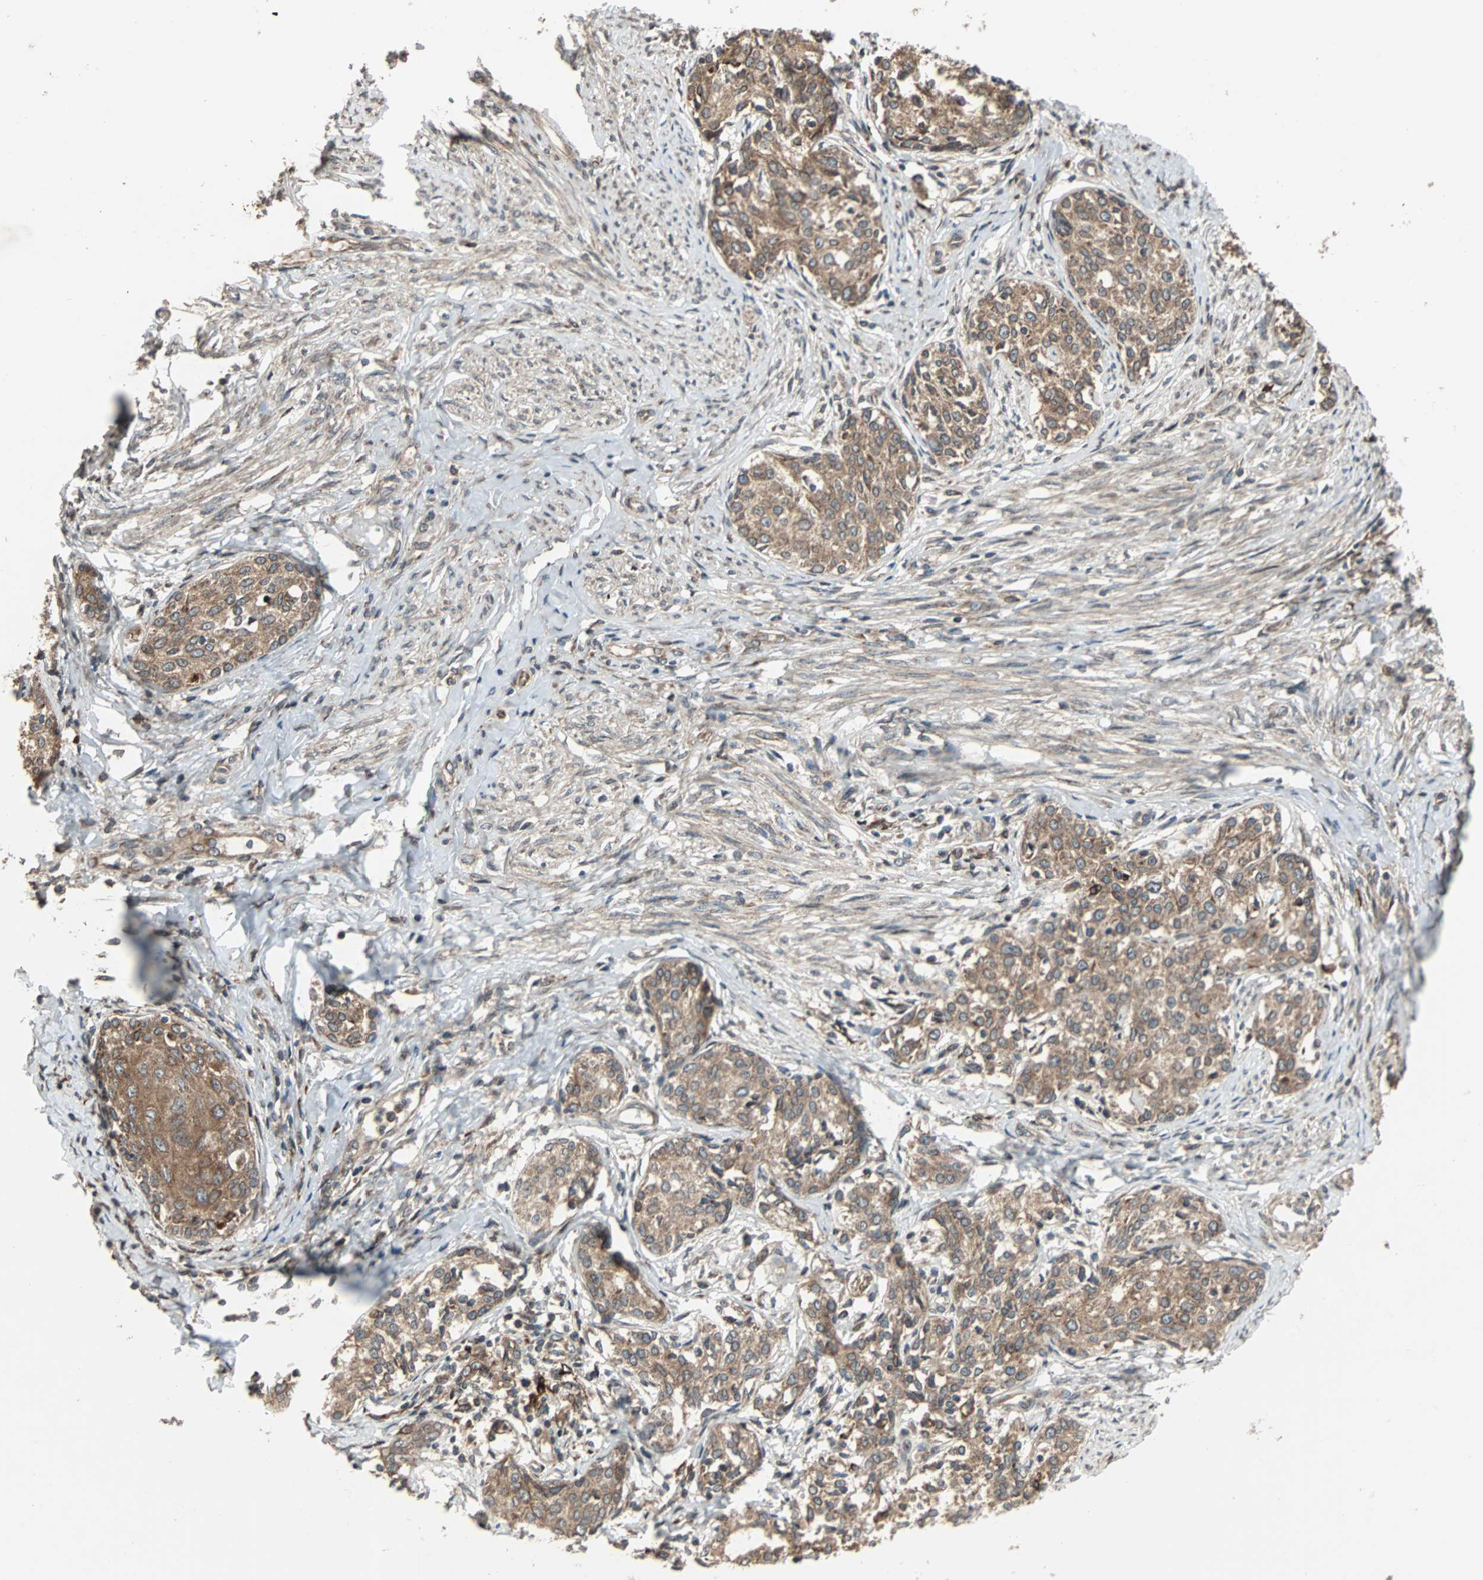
{"staining": {"intensity": "moderate", "quantity": ">75%", "location": "cytoplasmic/membranous"}, "tissue": "cervical cancer", "cell_type": "Tumor cells", "image_type": "cancer", "snomed": [{"axis": "morphology", "description": "Squamous cell carcinoma, NOS"}, {"axis": "morphology", "description": "Adenocarcinoma, NOS"}, {"axis": "topography", "description": "Cervix"}], "caption": "Cervical squamous cell carcinoma stained with a brown dye reveals moderate cytoplasmic/membranous positive expression in about >75% of tumor cells.", "gene": "RAB7A", "patient": {"sex": "female", "age": 52}}